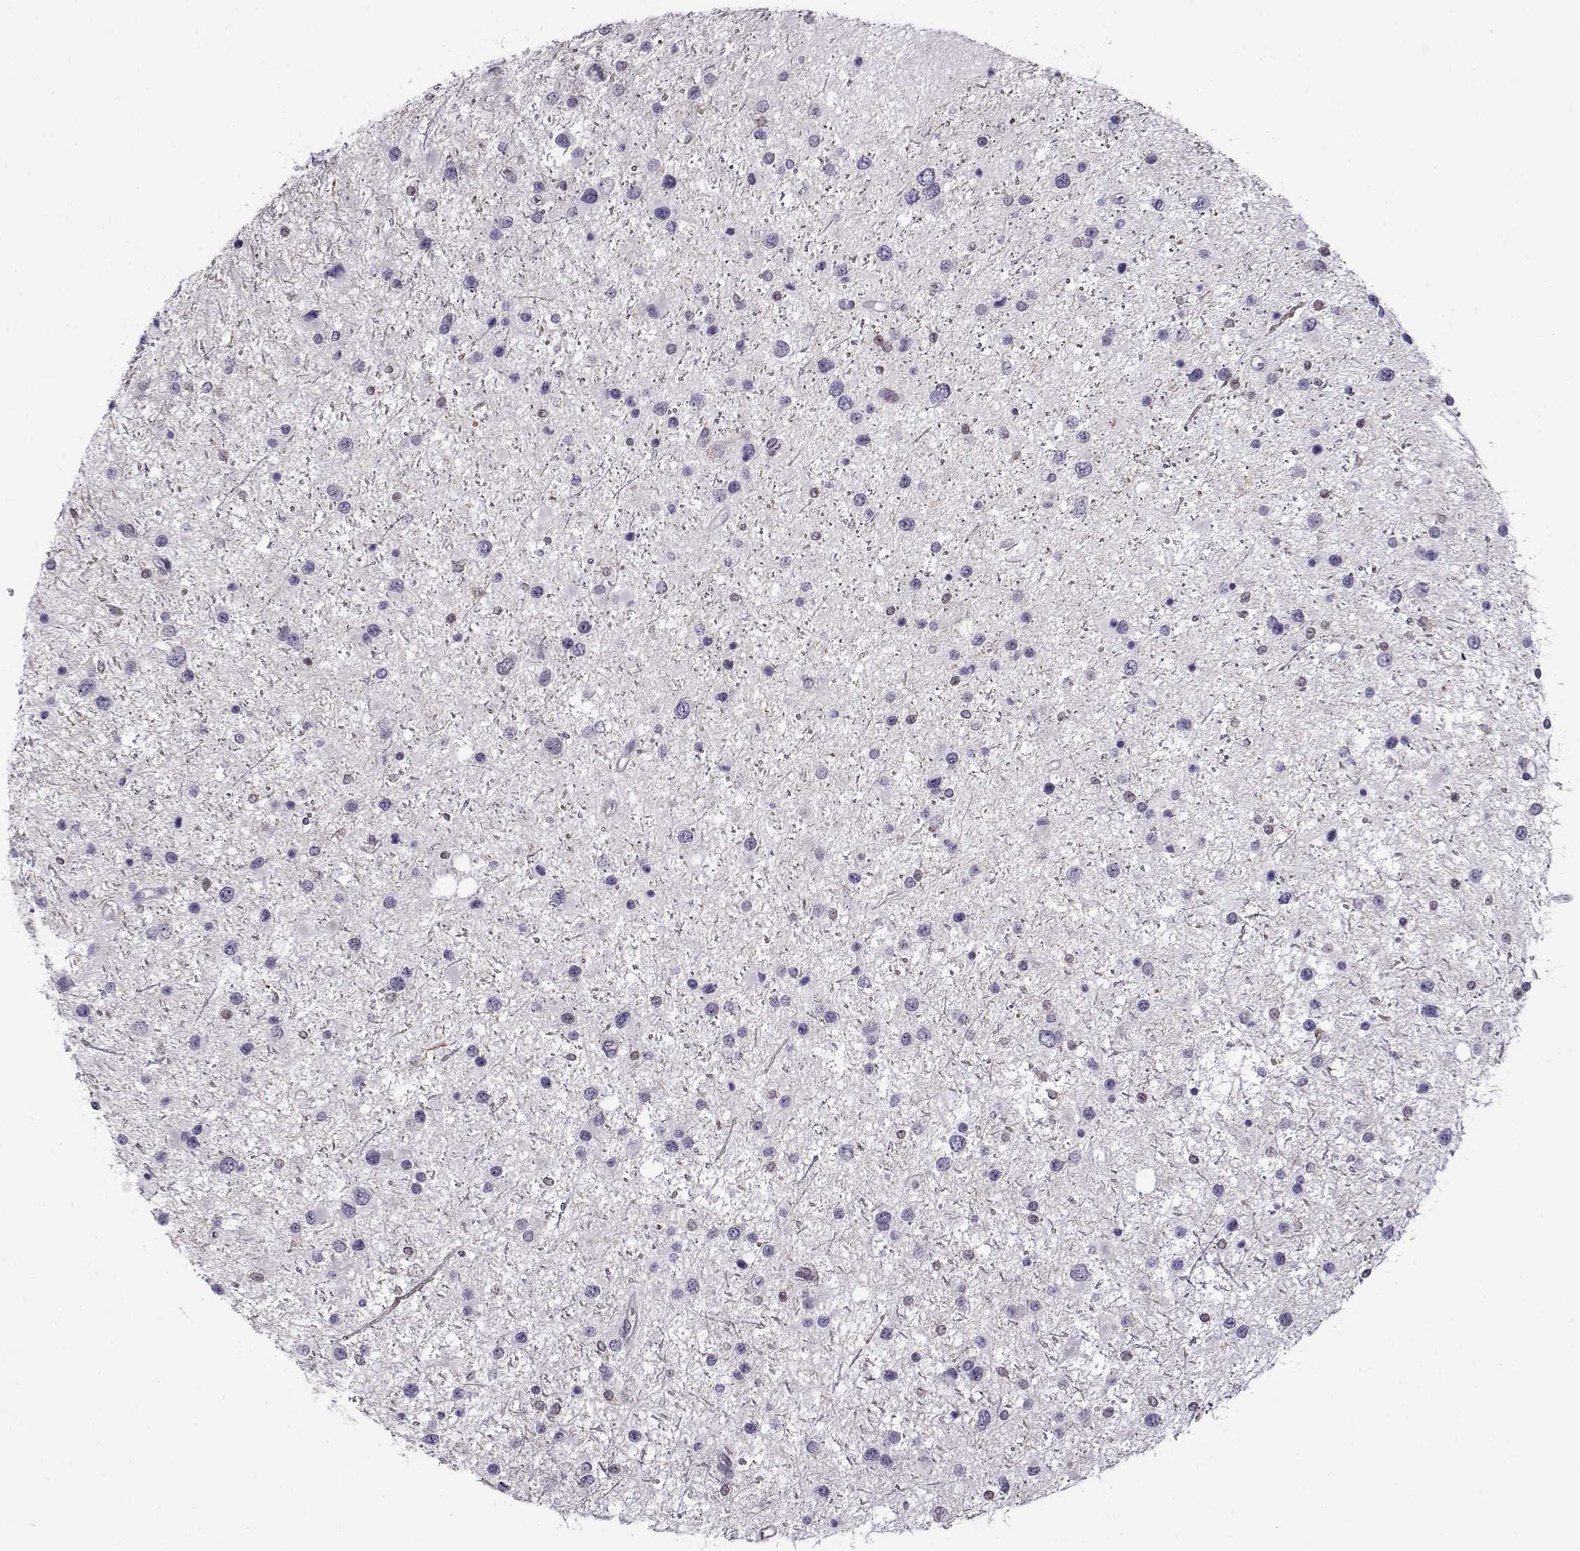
{"staining": {"intensity": "weak", "quantity": "<25%", "location": "cytoplasmic/membranous"}, "tissue": "glioma", "cell_type": "Tumor cells", "image_type": "cancer", "snomed": [{"axis": "morphology", "description": "Glioma, malignant, Low grade"}, {"axis": "topography", "description": "Brain"}], "caption": "Malignant glioma (low-grade) was stained to show a protein in brown. There is no significant staining in tumor cells.", "gene": "BACH1", "patient": {"sex": "female", "age": 32}}